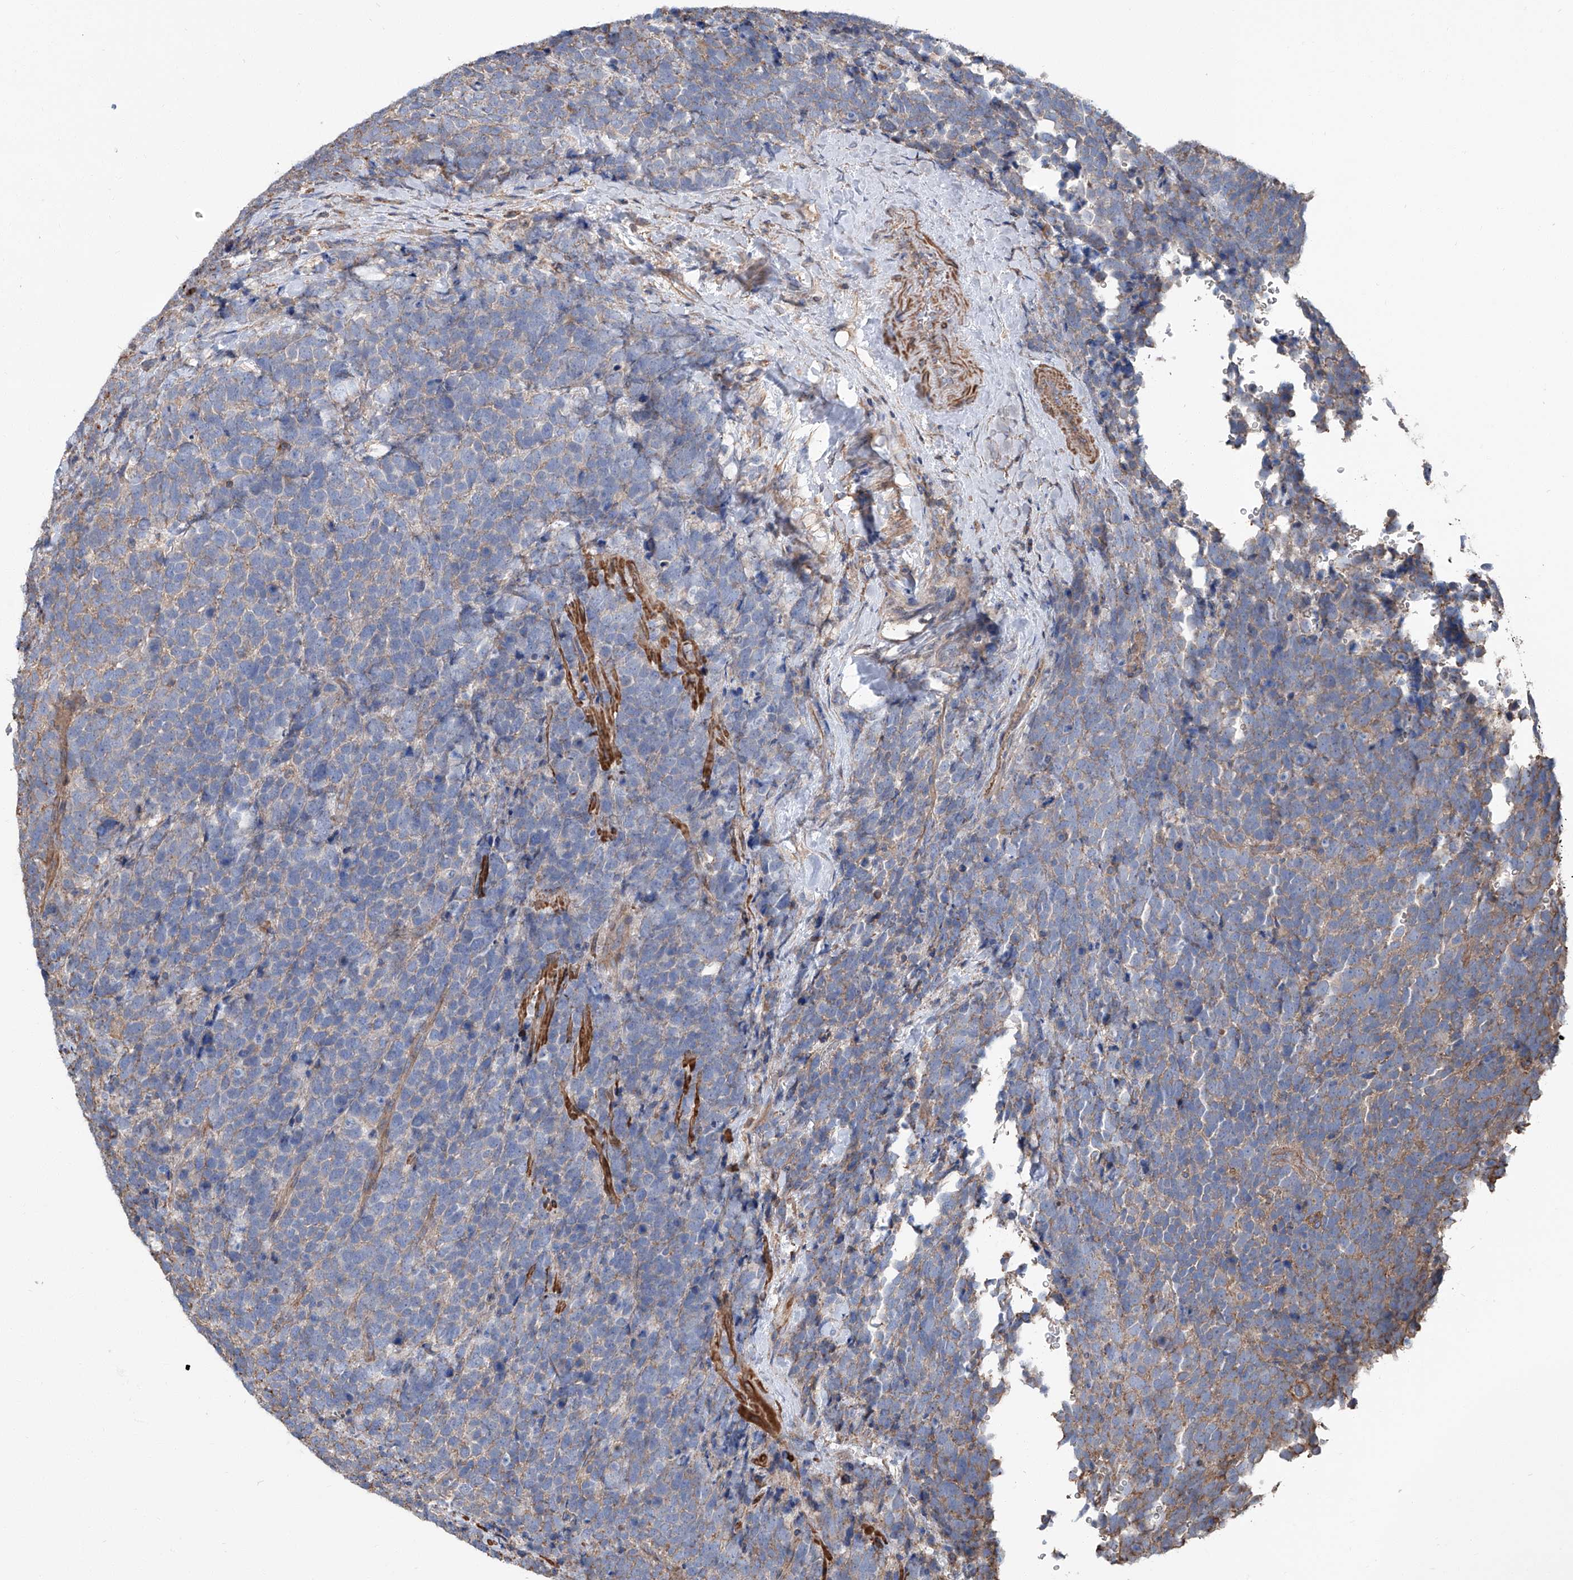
{"staining": {"intensity": "negative", "quantity": "none", "location": "none"}, "tissue": "urothelial cancer", "cell_type": "Tumor cells", "image_type": "cancer", "snomed": [{"axis": "morphology", "description": "Urothelial carcinoma, High grade"}, {"axis": "topography", "description": "Urinary bladder"}], "caption": "DAB immunohistochemical staining of human high-grade urothelial carcinoma displays no significant staining in tumor cells.", "gene": "PIEZO2", "patient": {"sex": "female", "age": 82}}